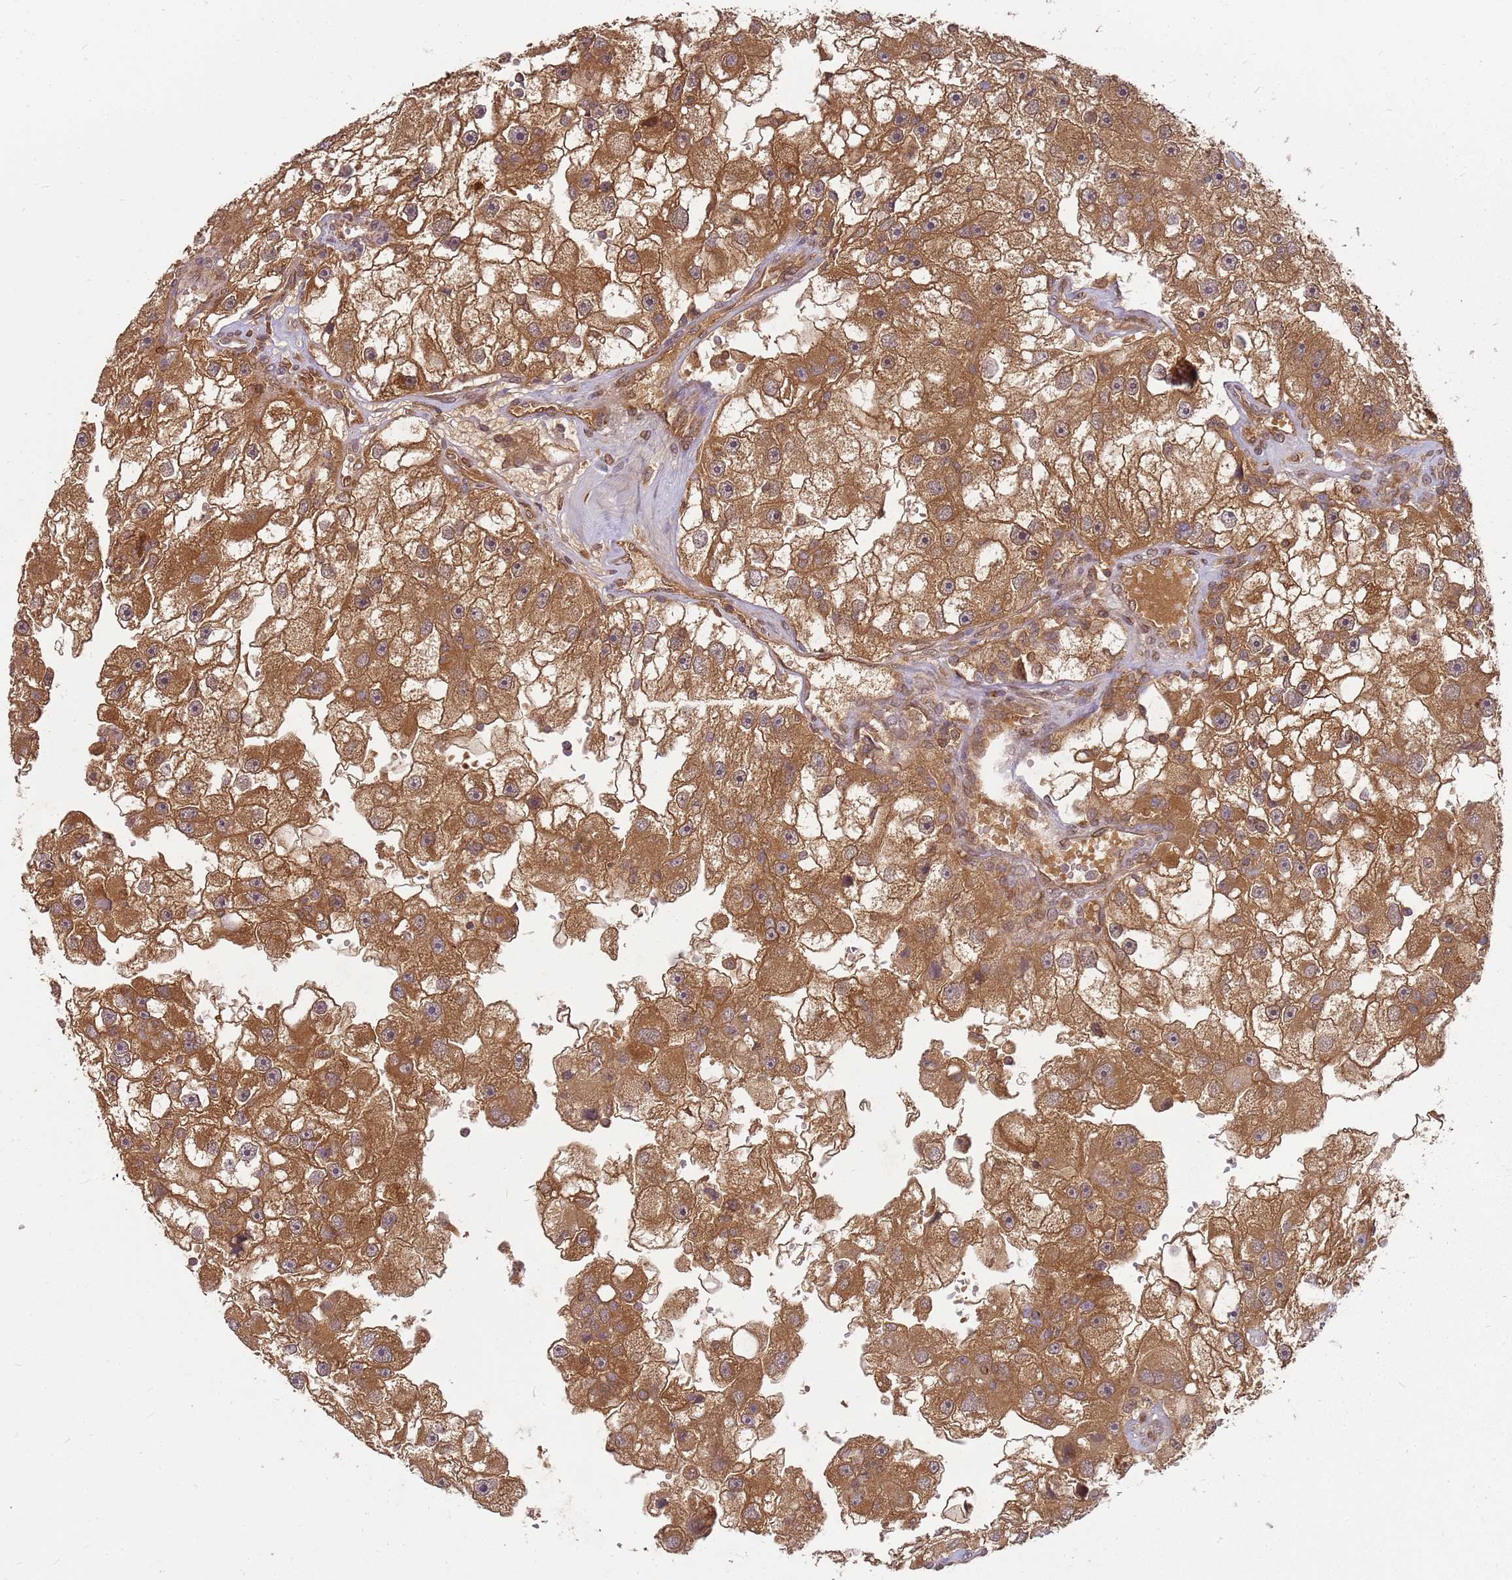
{"staining": {"intensity": "strong", "quantity": ">75%", "location": "cytoplasmic/membranous,nuclear"}, "tissue": "renal cancer", "cell_type": "Tumor cells", "image_type": "cancer", "snomed": [{"axis": "morphology", "description": "Adenocarcinoma, NOS"}, {"axis": "topography", "description": "Kidney"}], "caption": "An immunohistochemistry histopathology image of tumor tissue is shown. Protein staining in brown highlights strong cytoplasmic/membranous and nuclear positivity in renal adenocarcinoma within tumor cells.", "gene": "NUDT14", "patient": {"sex": "male", "age": 63}}